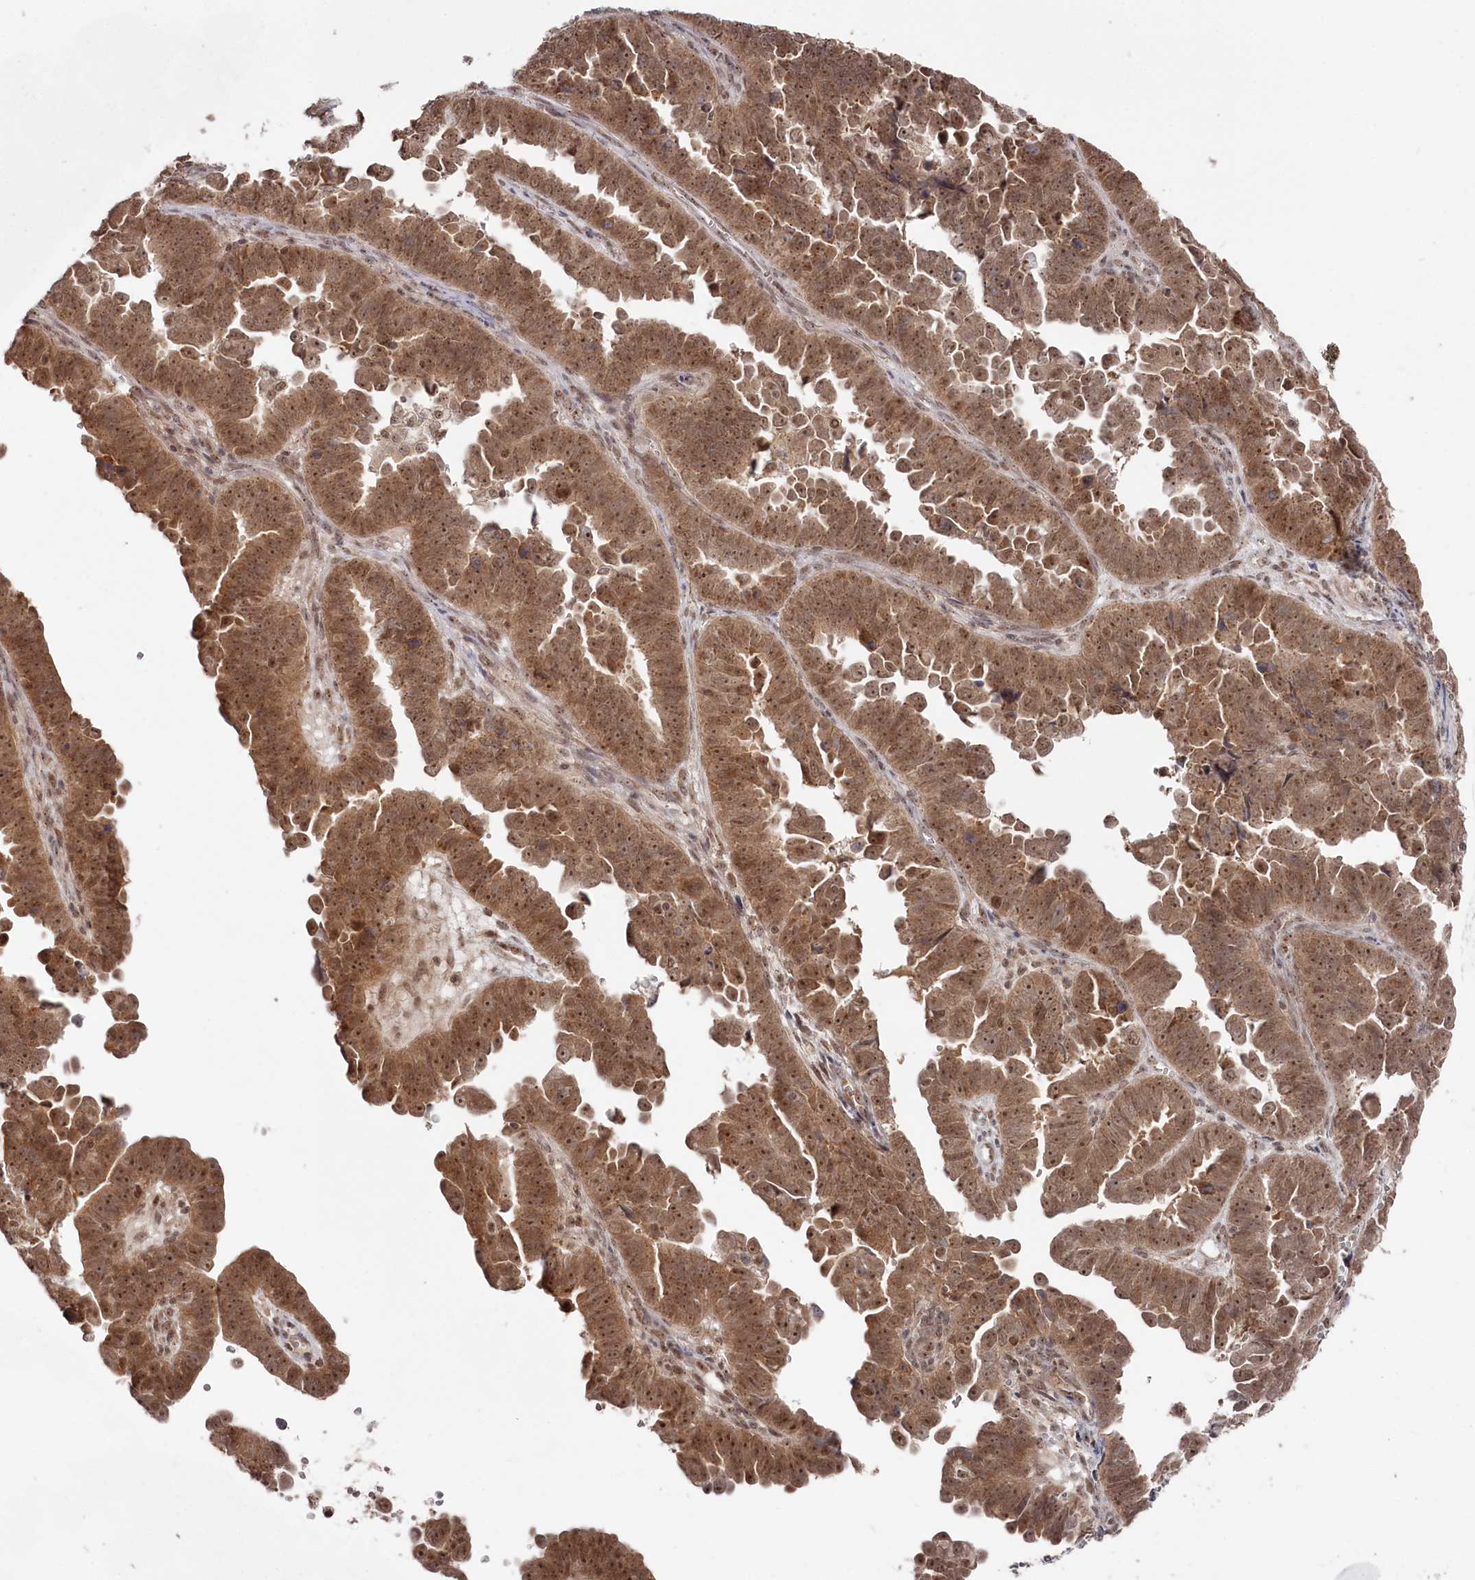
{"staining": {"intensity": "moderate", "quantity": ">75%", "location": "cytoplasmic/membranous,nuclear"}, "tissue": "endometrial cancer", "cell_type": "Tumor cells", "image_type": "cancer", "snomed": [{"axis": "morphology", "description": "Adenocarcinoma, NOS"}, {"axis": "topography", "description": "Endometrium"}], "caption": "The image reveals staining of endometrial cancer (adenocarcinoma), revealing moderate cytoplasmic/membranous and nuclear protein positivity (brown color) within tumor cells.", "gene": "EXOSC1", "patient": {"sex": "female", "age": 75}}